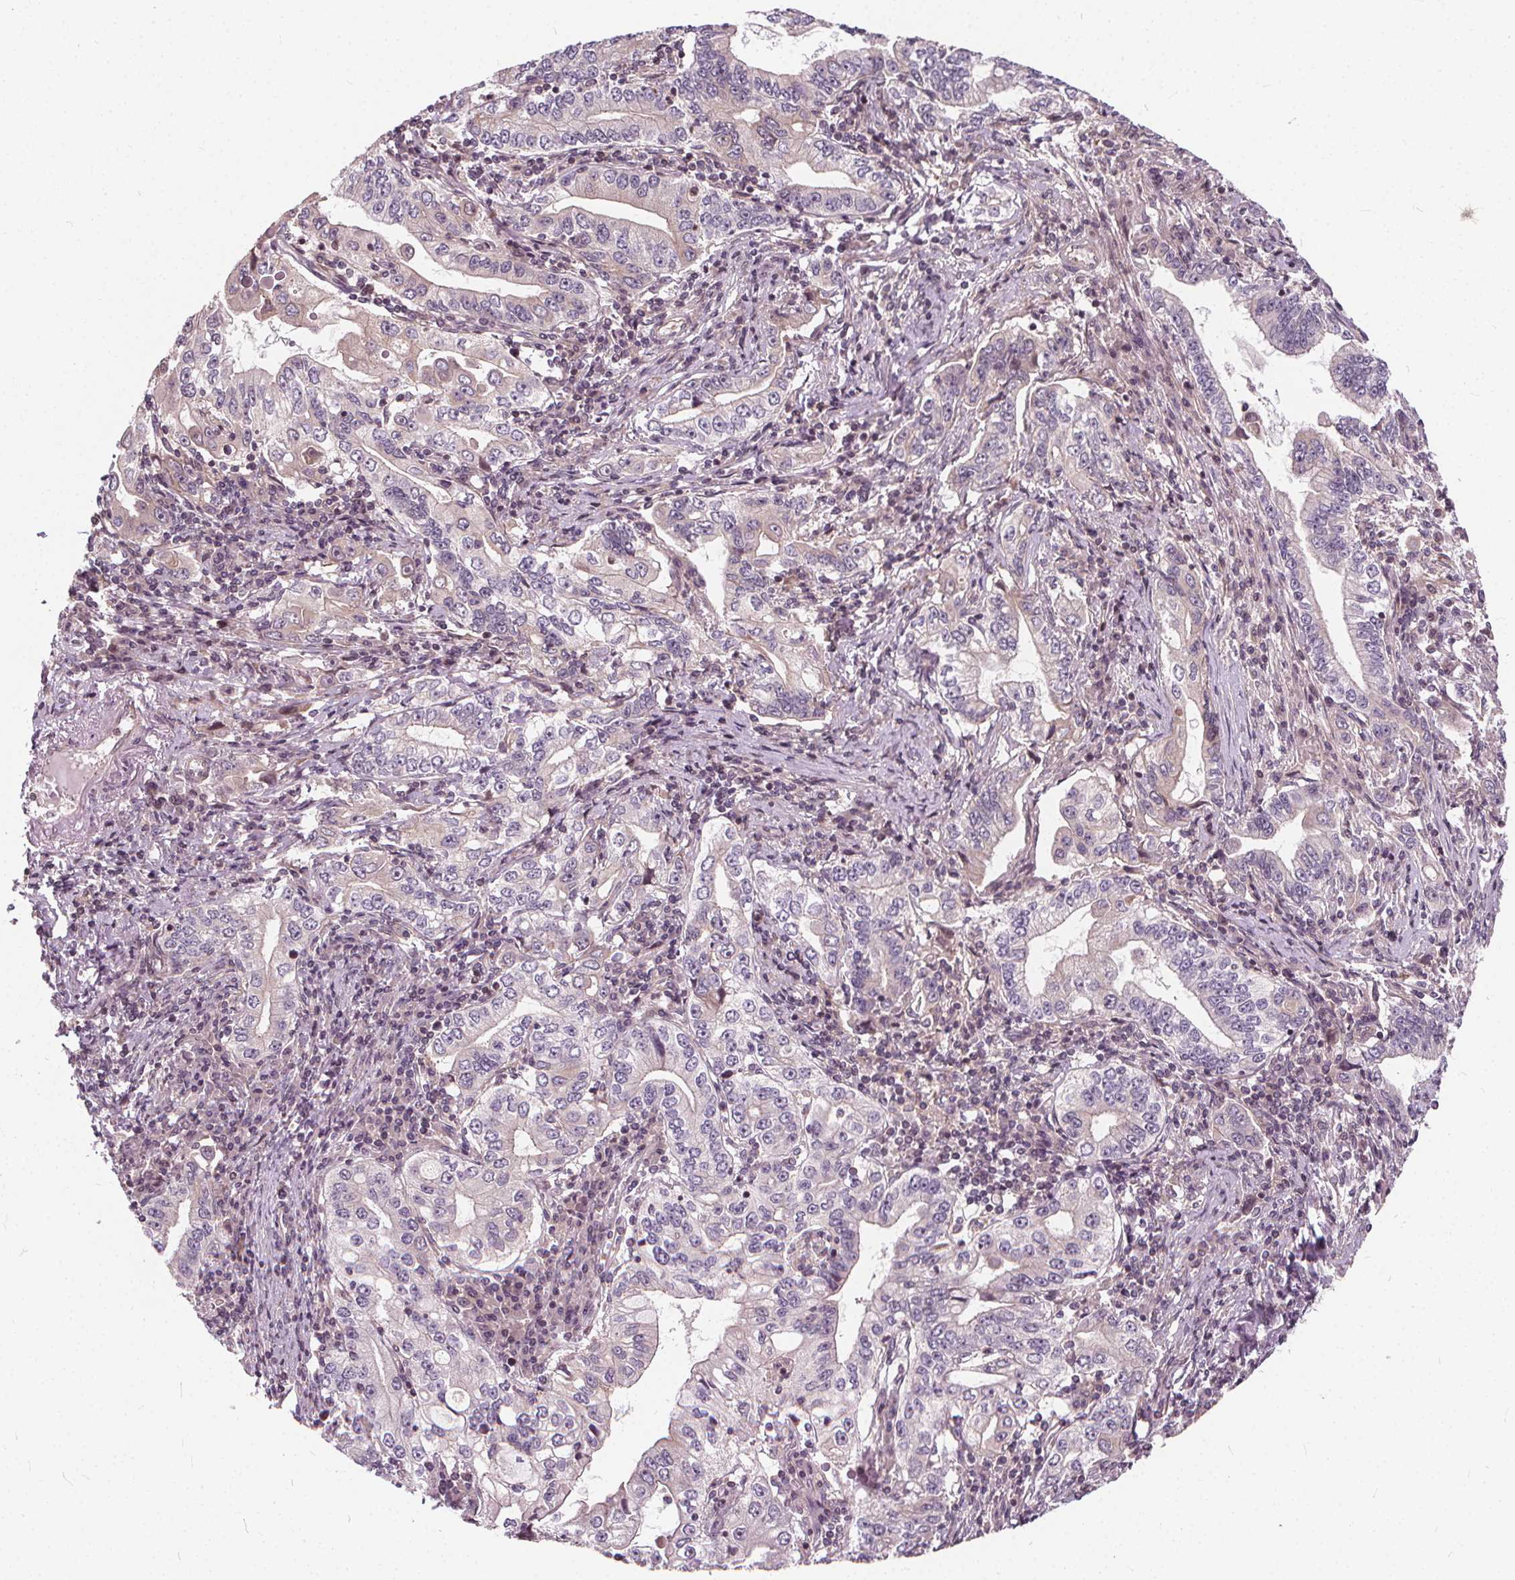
{"staining": {"intensity": "negative", "quantity": "none", "location": "none"}, "tissue": "stomach cancer", "cell_type": "Tumor cells", "image_type": "cancer", "snomed": [{"axis": "morphology", "description": "Adenocarcinoma, NOS"}, {"axis": "topography", "description": "Stomach, lower"}], "caption": "Stomach cancer (adenocarcinoma) was stained to show a protein in brown. There is no significant expression in tumor cells.", "gene": "INPP5E", "patient": {"sex": "female", "age": 72}}